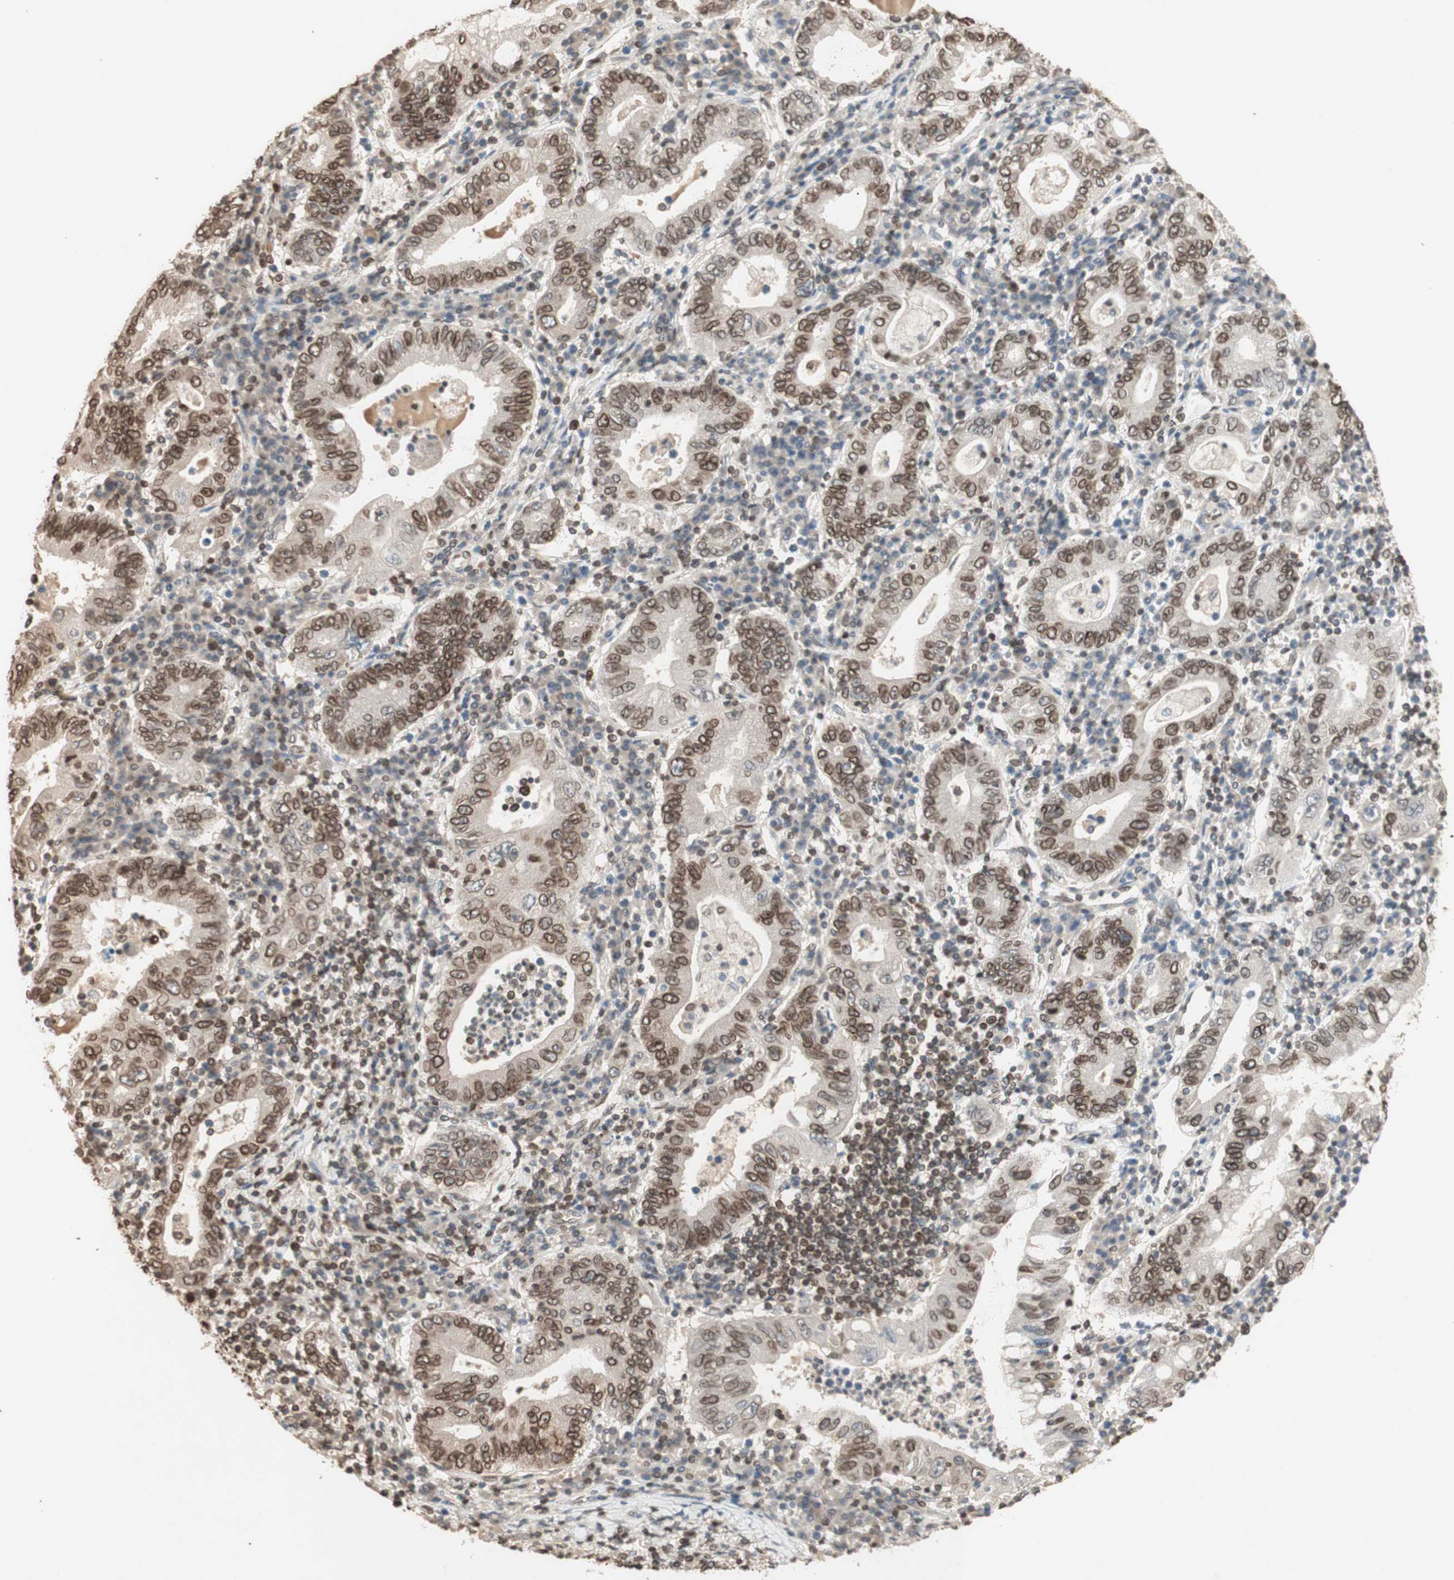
{"staining": {"intensity": "moderate", "quantity": ">75%", "location": "cytoplasmic/membranous,nuclear"}, "tissue": "stomach cancer", "cell_type": "Tumor cells", "image_type": "cancer", "snomed": [{"axis": "morphology", "description": "Normal tissue, NOS"}, {"axis": "morphology", "description": "Adenocarcinoma, NOS"}, {"axis": "topography", "description": "Esophagus"}, {"axis": "topography", "description": "Stomach, upper"}, {"axis": "topography", "description": "Peripheral nerve tissue"}], "caption": "There is medium levels of moderate cytoplasmic/membranous and nuclear expression in tumor cells of stomach adenocarcinoma, as demonstrated by immunohistochemical staining (brown color).", "gene": "TMPO", "patient": {"sex": "male", "age": 62}}